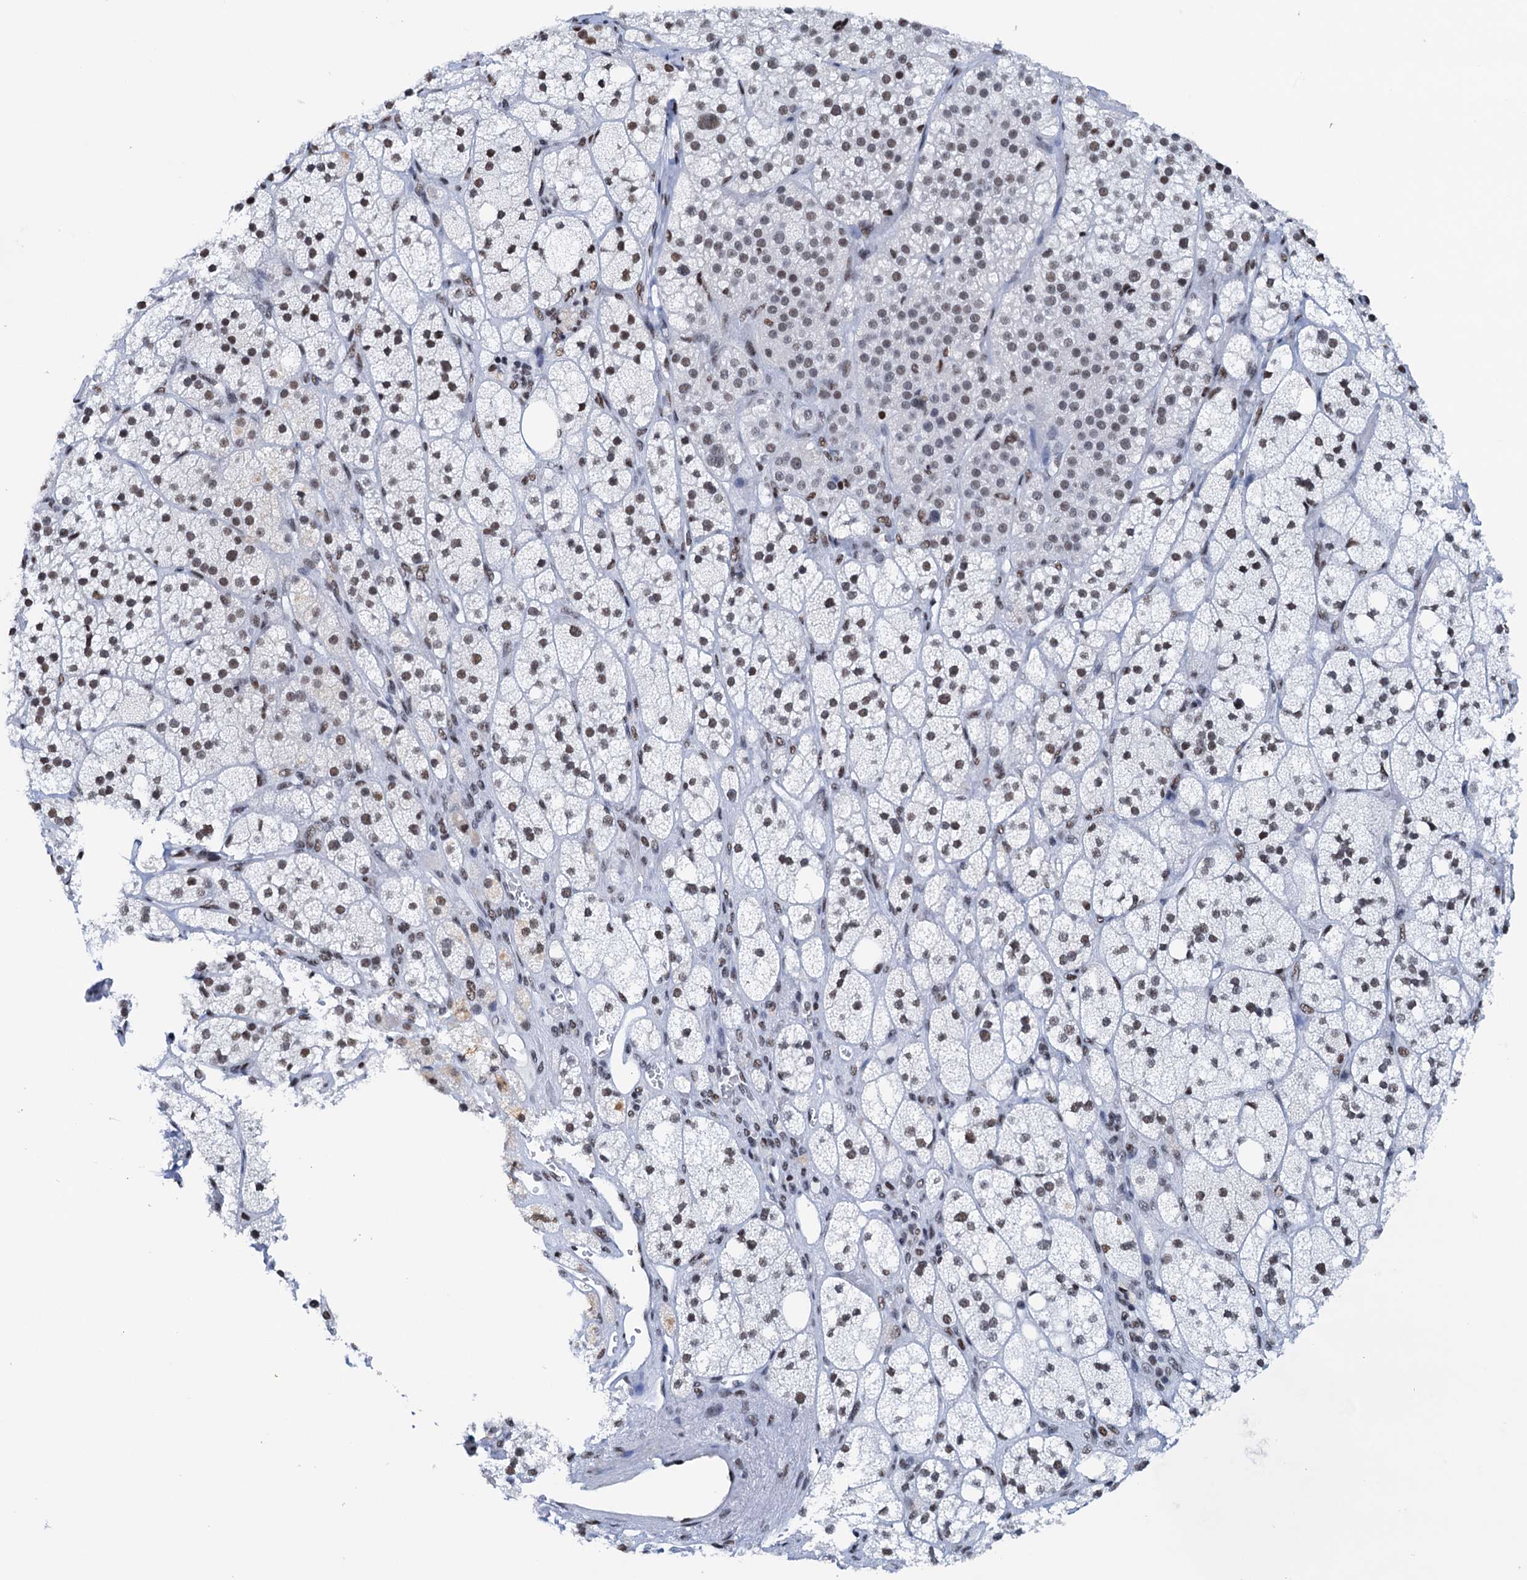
{"staining": {"intensity": "moderate", "quantity": "25%-75%", "location": "nuclear"}, "tissue": "adrenal gland", "cell_type": "Glandular cells", "image_type": "normal", "snomed": [{"axis": "morphology", "description": "Normal tissue, NOS"}, {"axis": "topography", "description": "Adrenal gland"}], "caption": "IHC (DAB (3,3'-diaminobenzidine)) staining of normal human adrenal gland demonstrates moderate nuclear protein positivity in about 25%-75% of glandular cells.", "gene": "SLTM", "patient": {"sex": "male", "age": 61}}